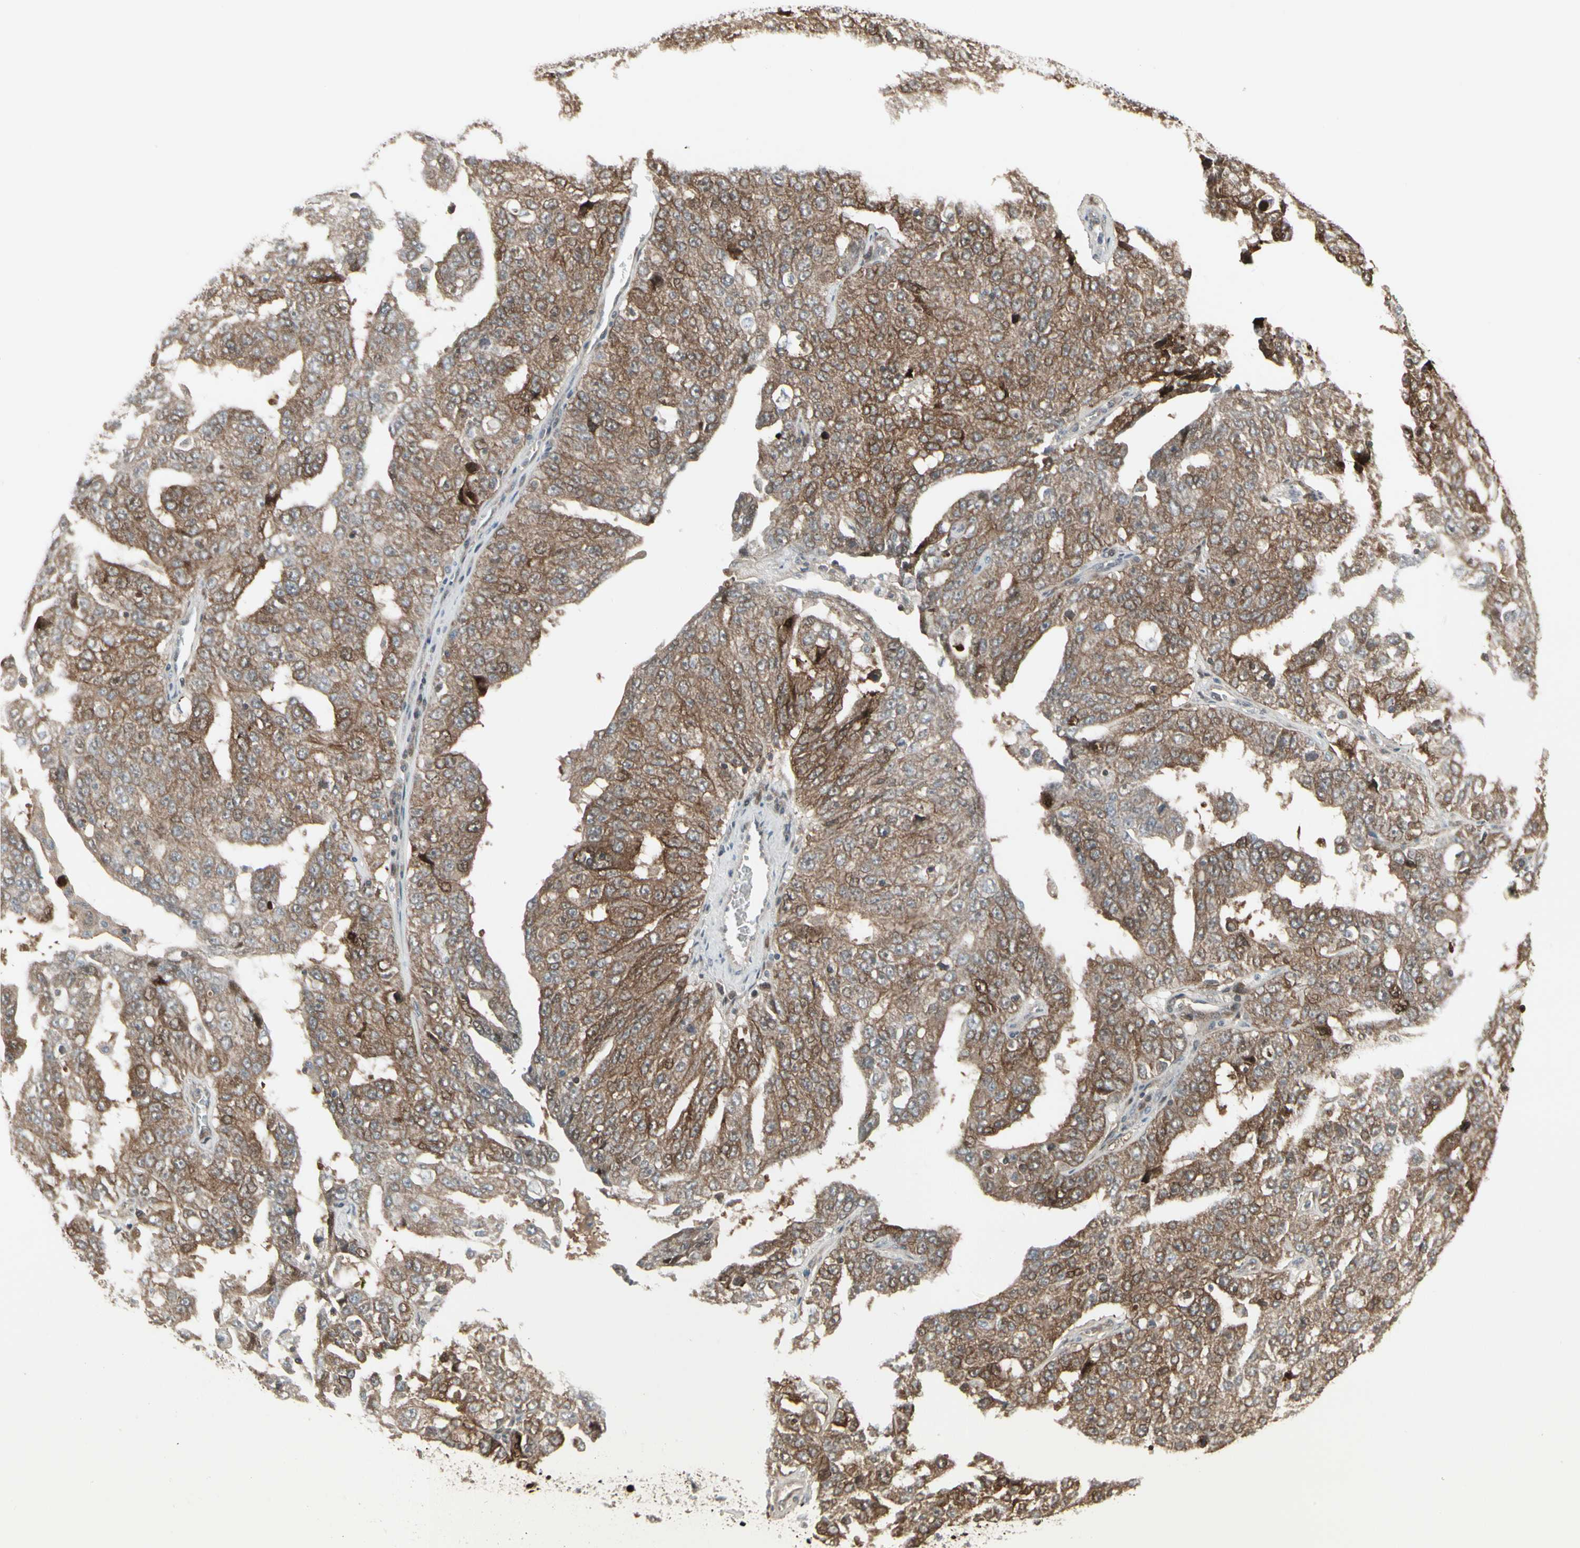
{"staining": {"intensity": "moderate", "quantity": ">75%", "location": "cytoplasmic/membranous"}, "tissue": "ovarian cancer", "cell_type": "Tumor cells", "image_type": "cancer", "snomed": [{"axis": "morphology", "description": "Carcinoma, endometroid"}, {"axis": "topography", "description": "Ovary"}], "caption": "Immunohistochemistry (IHC) micrograph of human ovarian endometroid carcinoma stained for a protein (brown), which displays medium levels of moderate cytoplasmic/membranous expression in about >75% of tumor cells.", "gene": "IGFBP6", "patient": {"sex": "female", "age": 62}}